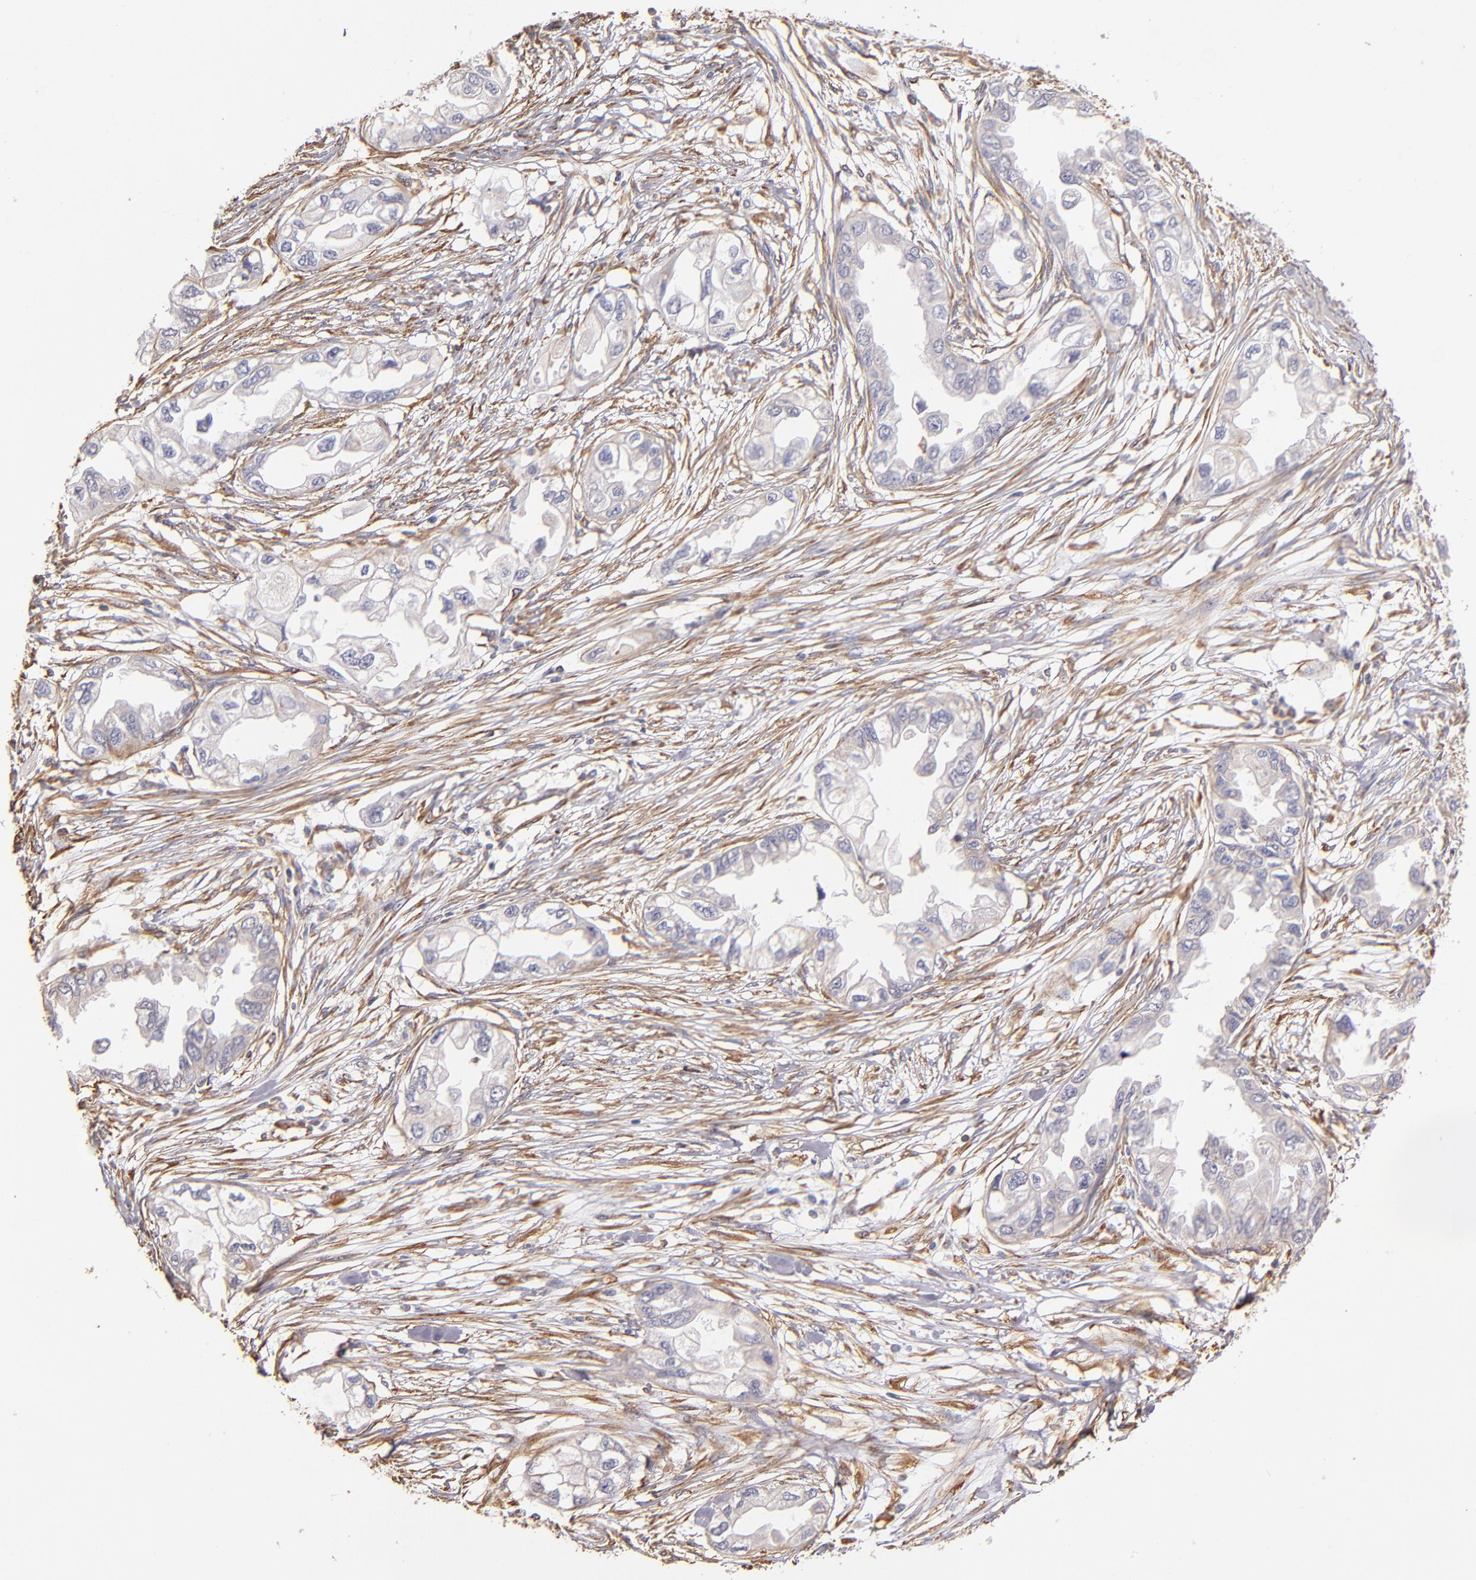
{"staining": {"intensity": "negative", "quantity": "none", "location": "none"}, "tissue": "endometrial cancer", "cell_type": "Tumor cells", "image_type": "cancer", "snomed": [{"axis": "morphology", "description": "Adenocarcinoma, NOS"}, {"axis": "topography", "description": "Endometrium"}], "caption": "Protein analysis of endometrial cancer (adenocarcinoma) reveals no significant staining in tumor cells. Nuclei are stained in blue.", "gene": "ABCC1", "patient": {"sex": "female", "age": 67}}